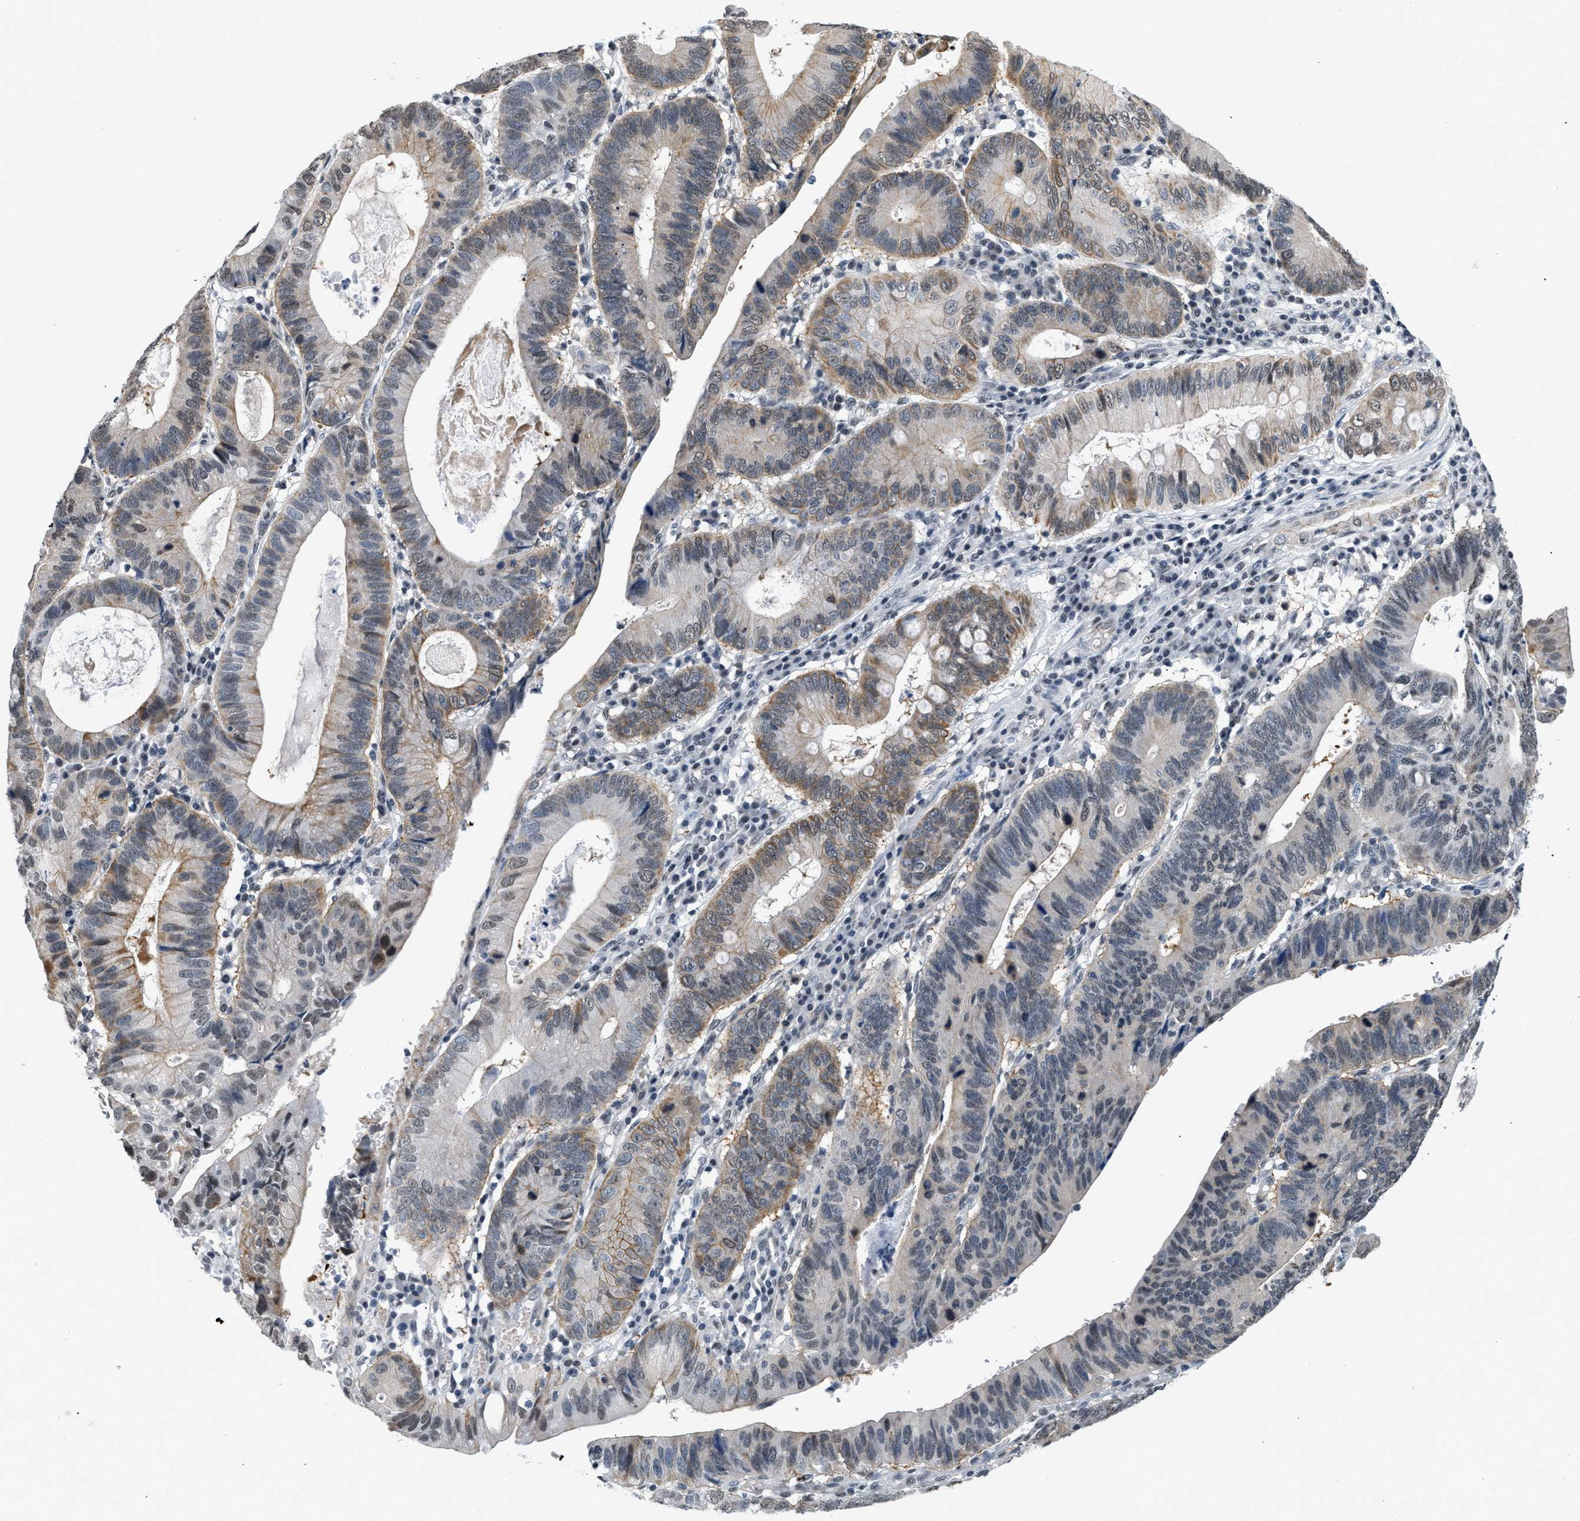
{"staining": {"intensity": "moderate", "quantity": "<25%", "location": "cytoplasmic/membranous,nuclear"}, "tissue": "stomach cancer", "cell_type": "Tumor cells", "image_type": "cancer", "snomed": [{"axis": "morphology", "description": "Adenocarcinoma, NOS"}, {"axis": "topography", "description": "Stomach"}], "caption": "A photomicrograph showing moderate cytoplasmic/membranous and nuclear staining in about <25% of tumor cells in stomach adenocarcinoma, as visualized by brown immunohistochemical staining.", "gene": "RAF1", "patient": {"sex": "male", "age": 59}}